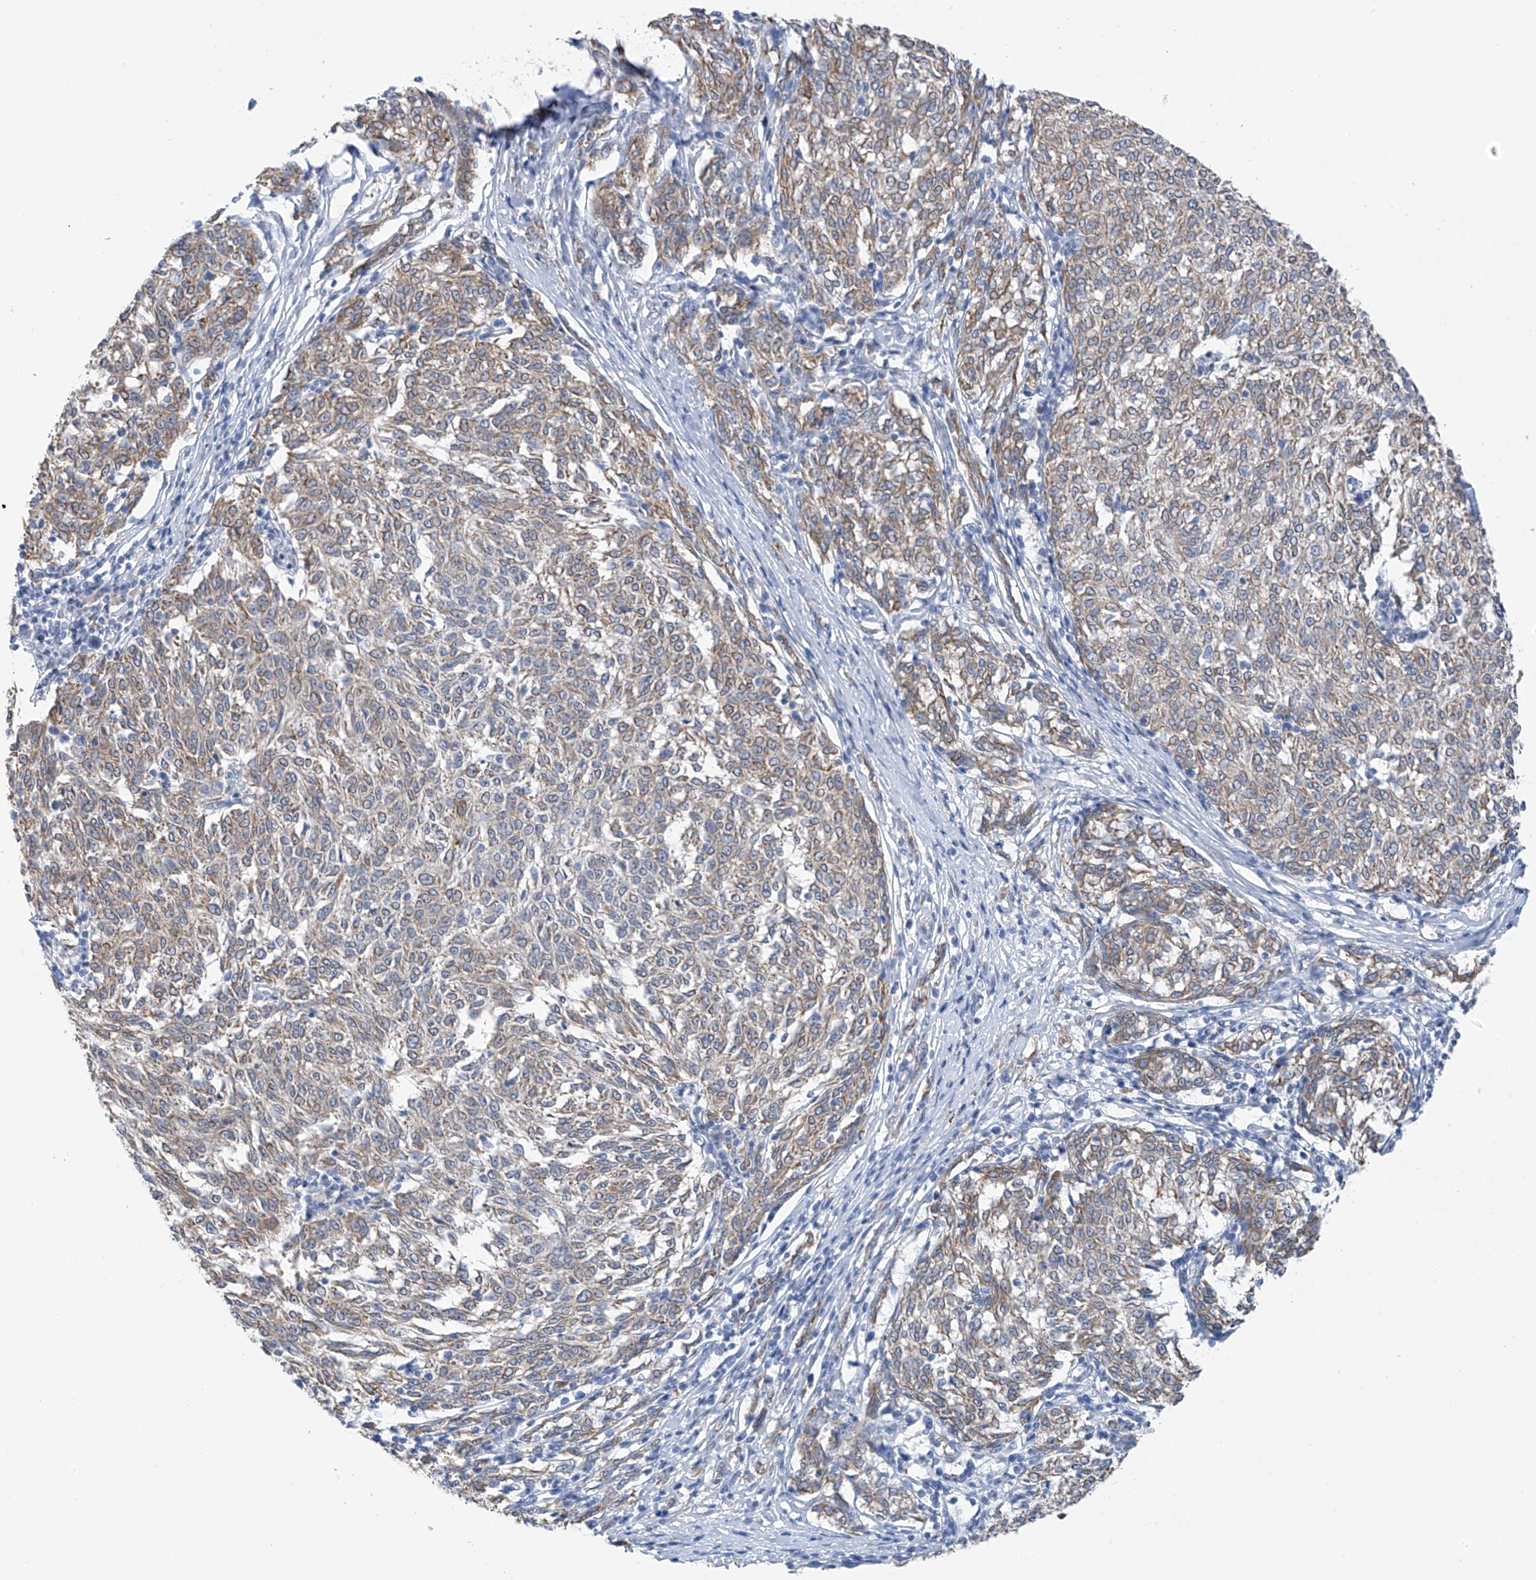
{"staining": {"intensity": "weak", "quantity": "25%-75%", "location": "cytoplasmic/membranous"}, "tissue": "melanoma", "cell_type": "Tumor cells", "image_type": "cancer", "snomed": [{"axis": "morphology", "description": "Malignant melanoma, NOS"}, {"axis": "topography", "description": "Skin"}], "caption": "Malignant melanoma stained with DAB (3,3'-diaminobenzidine) IHC reveals low levels of weak cytoplasmic/membranous staining in approximately 25%-75% of tumor cells.", "gene": "RCN2", "patient": {"sex": "female", "age": 72}}